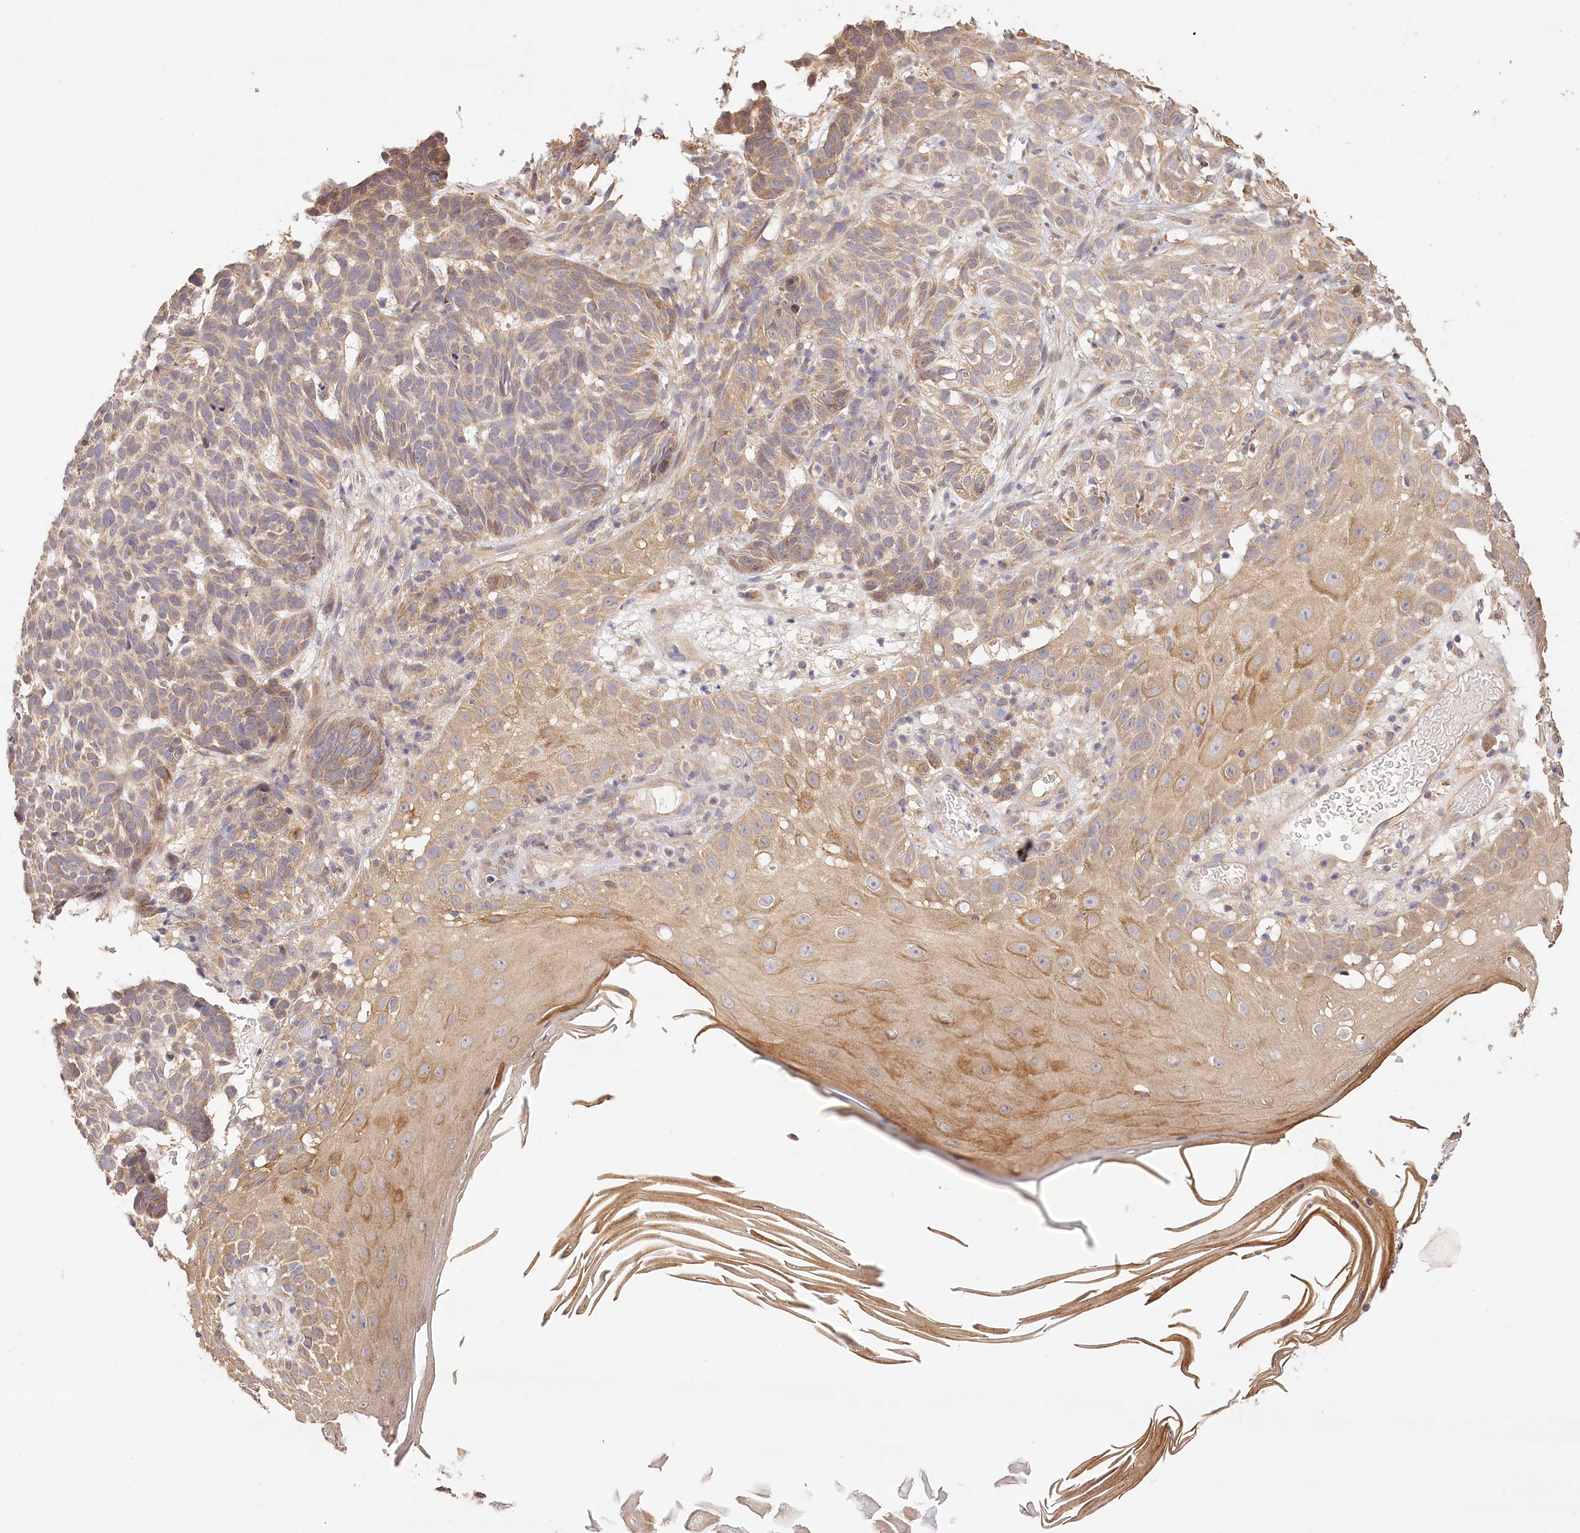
{"staining": {"intensity": "weak", "quantity": ">75%", "location": "cytoplasmic/membranous"}, "tissue": "skin cancer", "cell_type": "Tumor cells", "image_type": "cancer", "snomed": [{"axis": "morphology", "description": "Basal cell carcinoma"}, {"axis": "topography", "description": "Skin"}], "caption": "Immunohistochemistry of skin basal cell carcinoma displays low levels of weak cytoplasmic/membranous positivity in approximately >75% of tumor cells. The protein is stained brown, and the nuclei are stained in blue (DAB (3,3'-diaminobenzidine) IHC with brightfield microscopy, high magnification).", "gene": "LSS", "patient": {"sex": "male", "age": 85}}